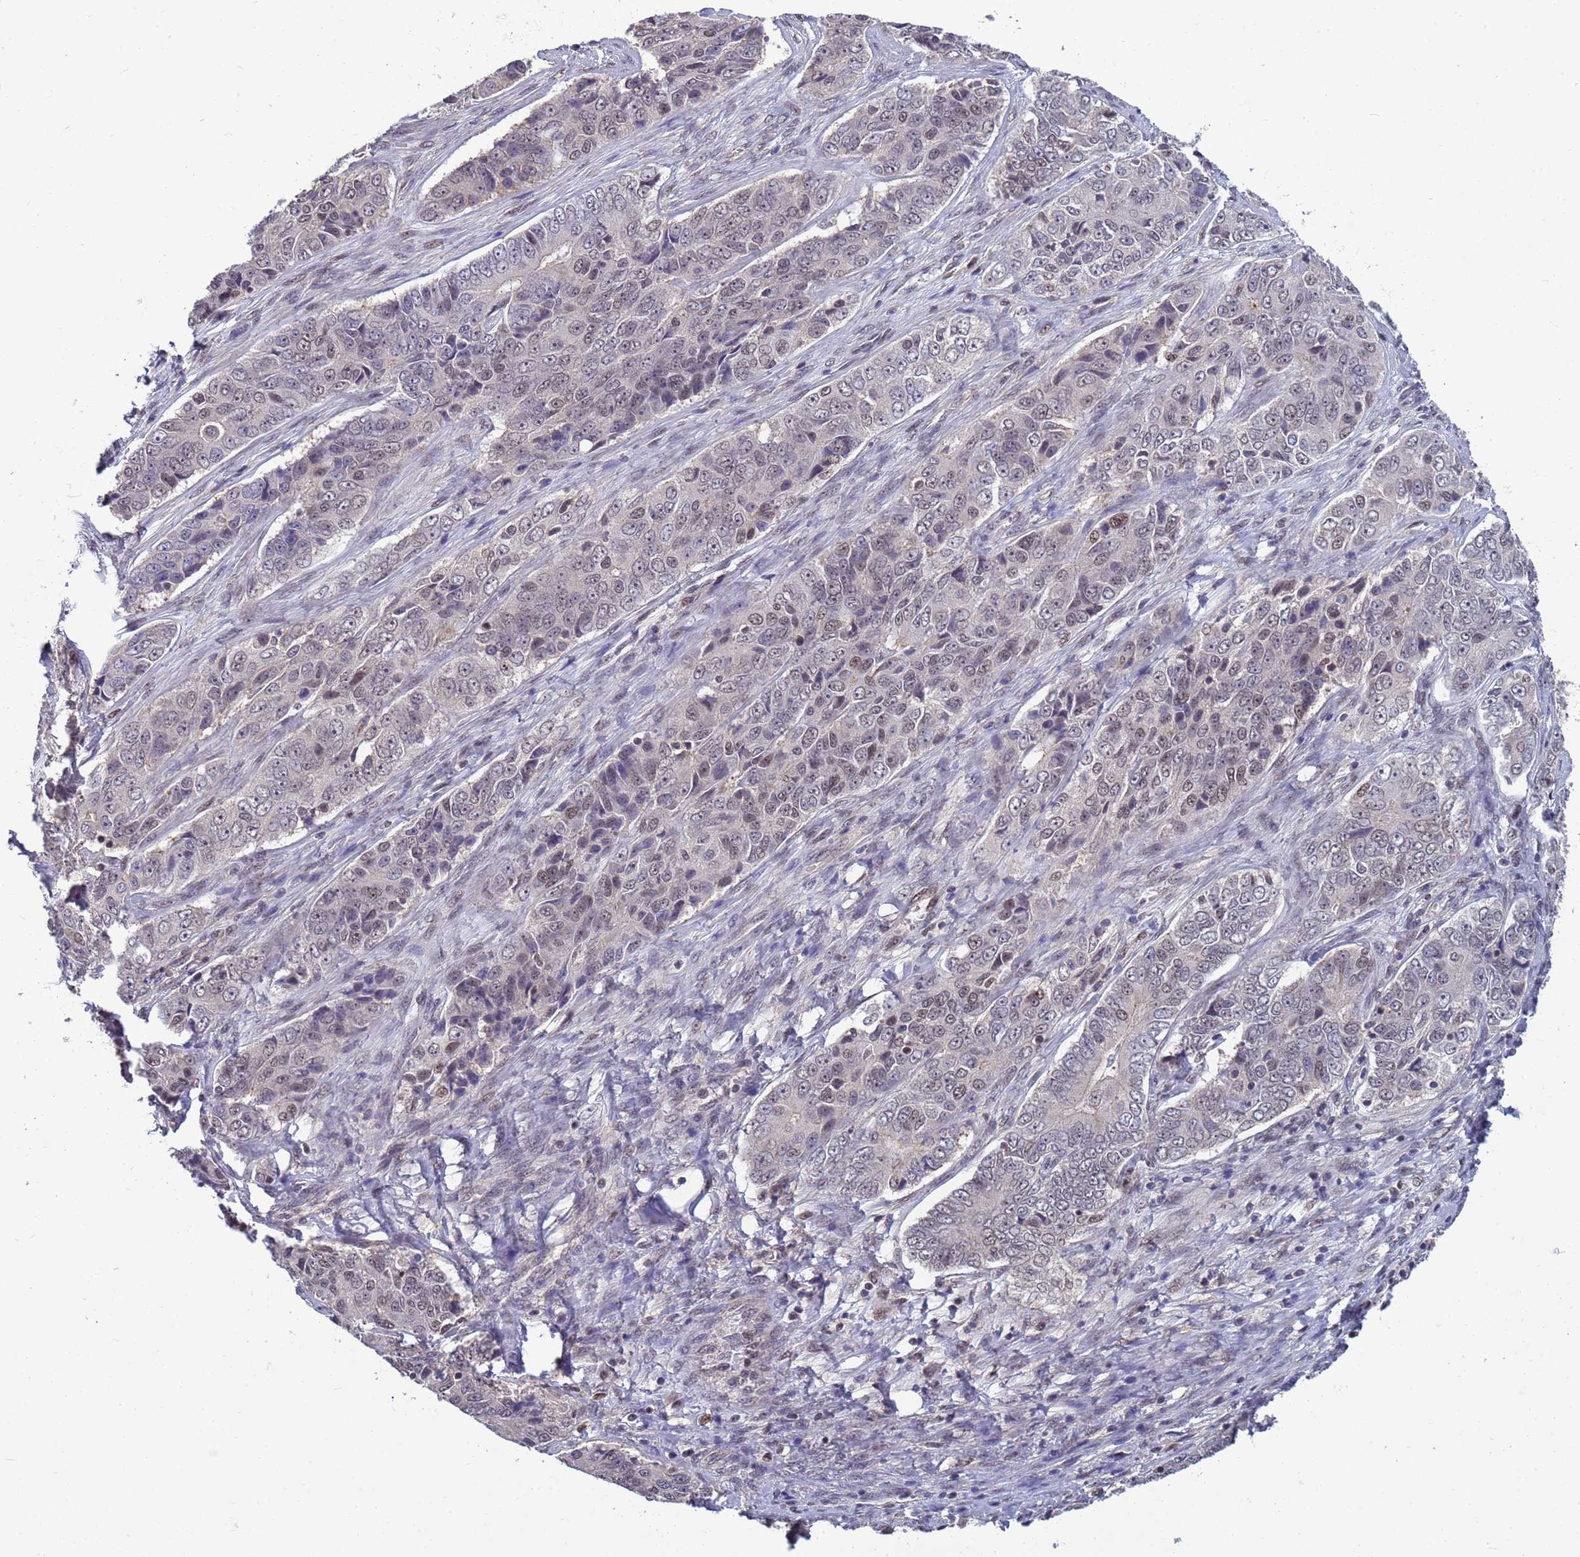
{"staining": {"intensity": "weak", "quantity": "25%-75%", "location": "nuclear"}, "tissue": "ovarian cancer", "cell_type": "Tumor cells", "image_type": "cancer", "snomed": [{"axis": "morphology", "description": "Carcinoma, endometroid"}, {"axis": "topography", "description": "Ovary"}], "caption": "Immunohistochemical staining of human ovarian endometroid carcinoma reveals low levels of weak nuclear positivity in about 25%-75% of tumor cells. (DAB (3,3'-diaminobenzidine) IHC, brown staining for protein, blue staining for nuclei).", "gene": "NSL1", "patient": {"sex": "female", "age": 51}}